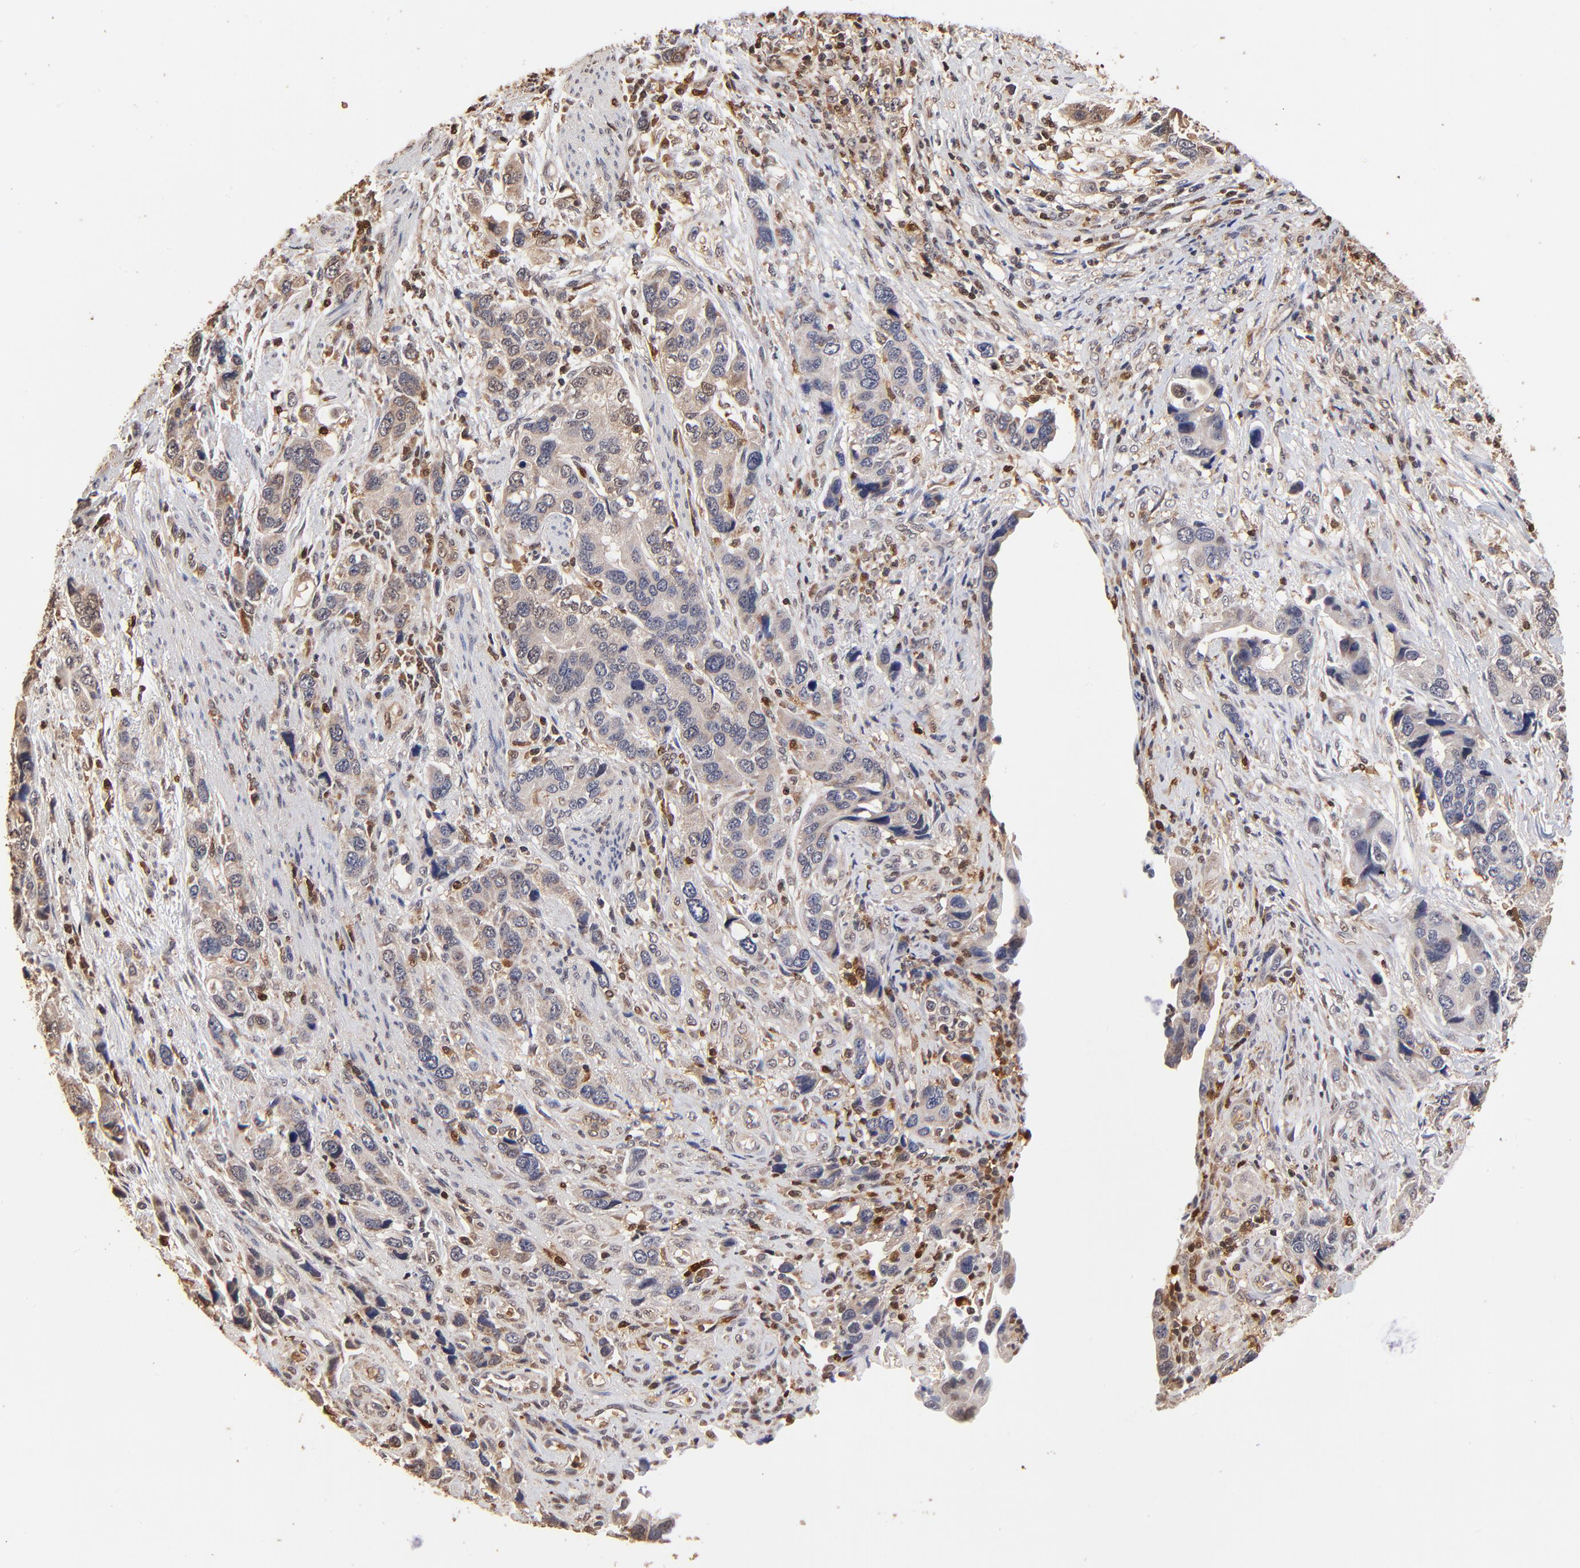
{"staining": {"intensity": "weak", "quantity": ">75%", "location": "cytoplasmic/membranous"}, "tissue": "stomach cancer", "cell_type": "Tumor cells", "image_type": "cancer", "snomed": [{"axis": "morphology", "description": "Adenocarcinoma, NOS"}, {"axis": "topography", "description": "Stomach, lower"}], "caption": "Brown immunohistochemical staining in adenocarcinoma (stomach) exhibits weak cytoplasmic/membranous staining in about >75% of tumor cells.", "gene": "CASP1", "patient": {"sex": "female", "age": 93}}